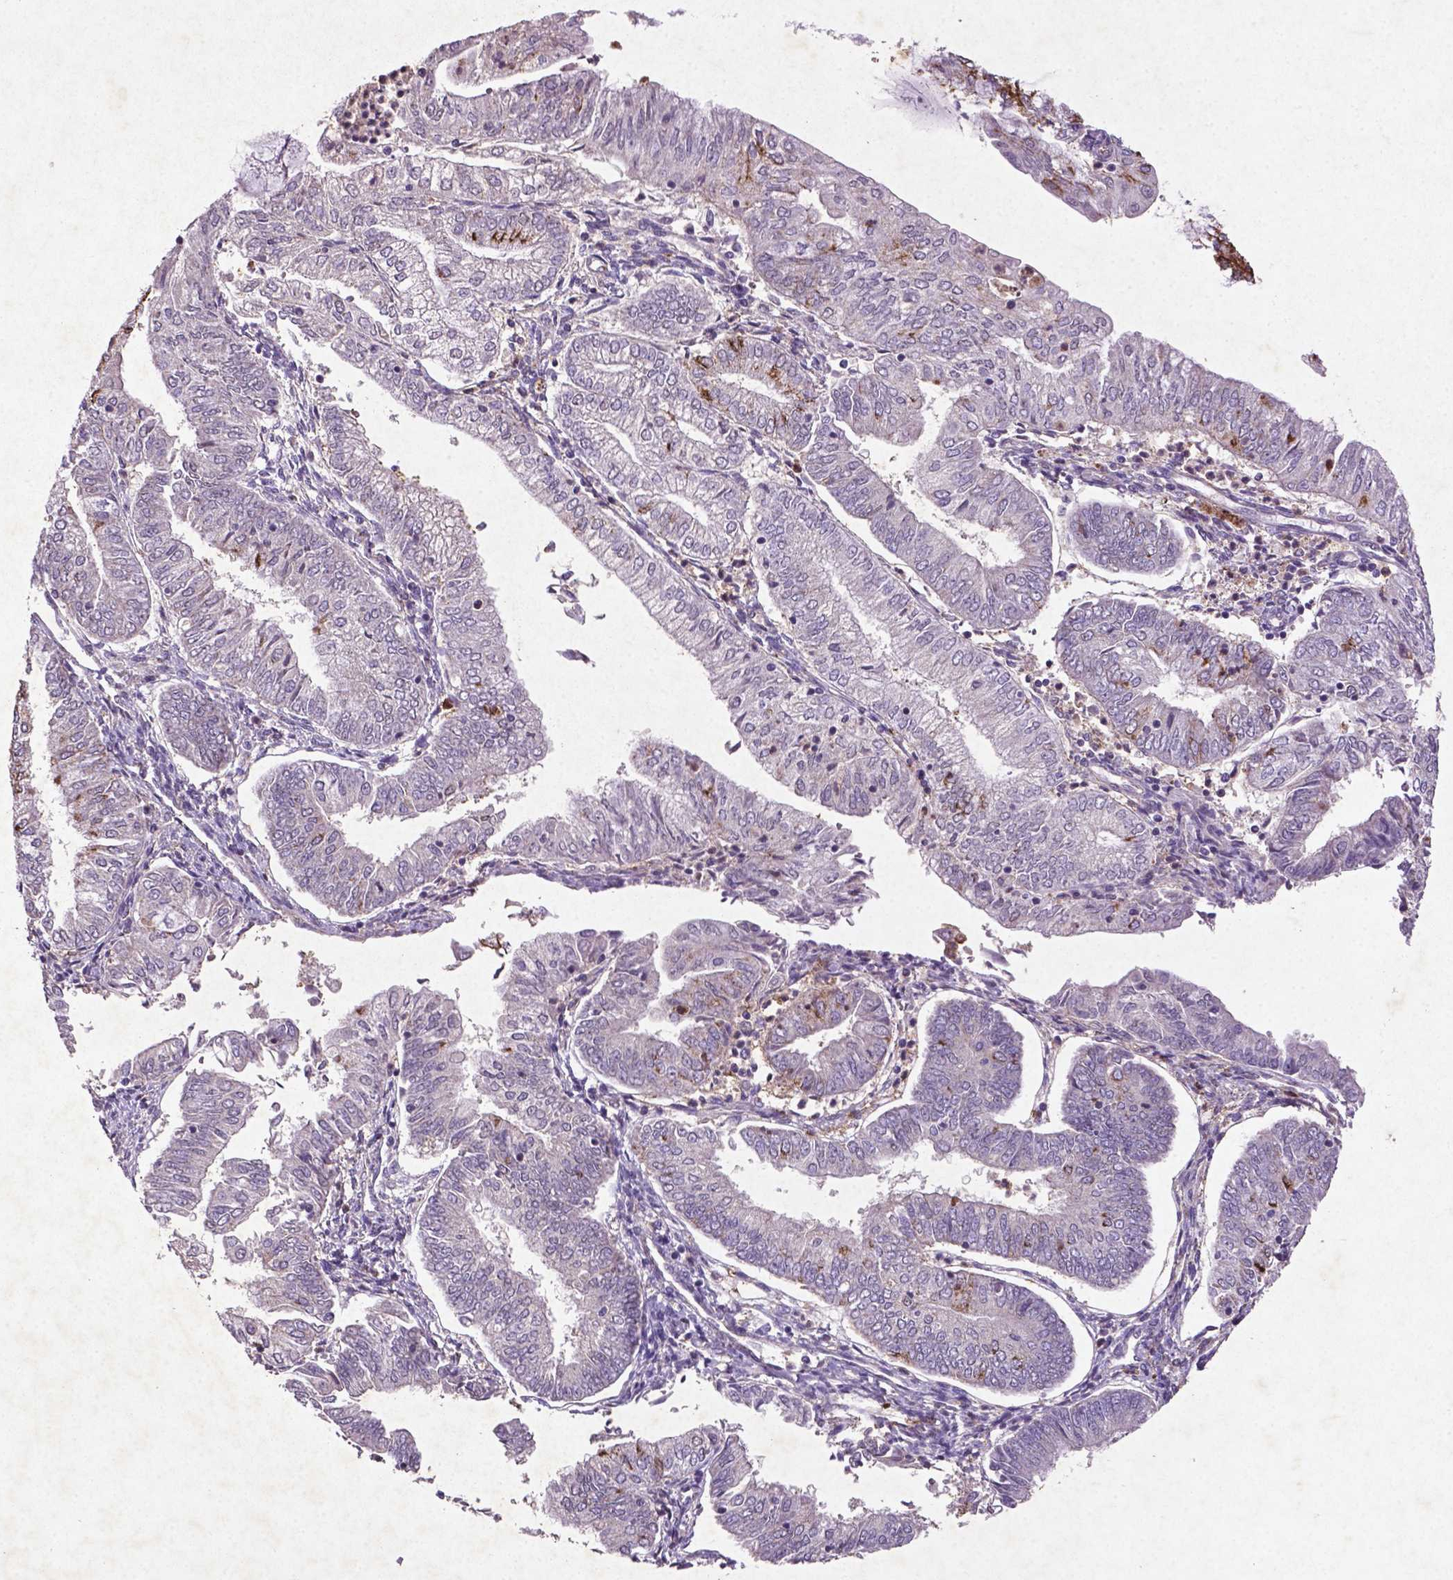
{"staining": {"intensity": "negative", "quantity": "none", "location": "none"}, "tissue": "endometrial cancer", "cell_type": "Tumor cells", "image_type": "cancer", "snomed": [{"axis": "morphology", "description": "Adenocarcinoma, NOS"}, {"axis": "topography", "description": "Endometrium"}], "caption": "Endometrial adenocarcinoma stained for a protein using immunohistochemistry exhibits no staining tumor cells.", "gene": "MTOR", "patient": {"sex": "female", "age": 55}}